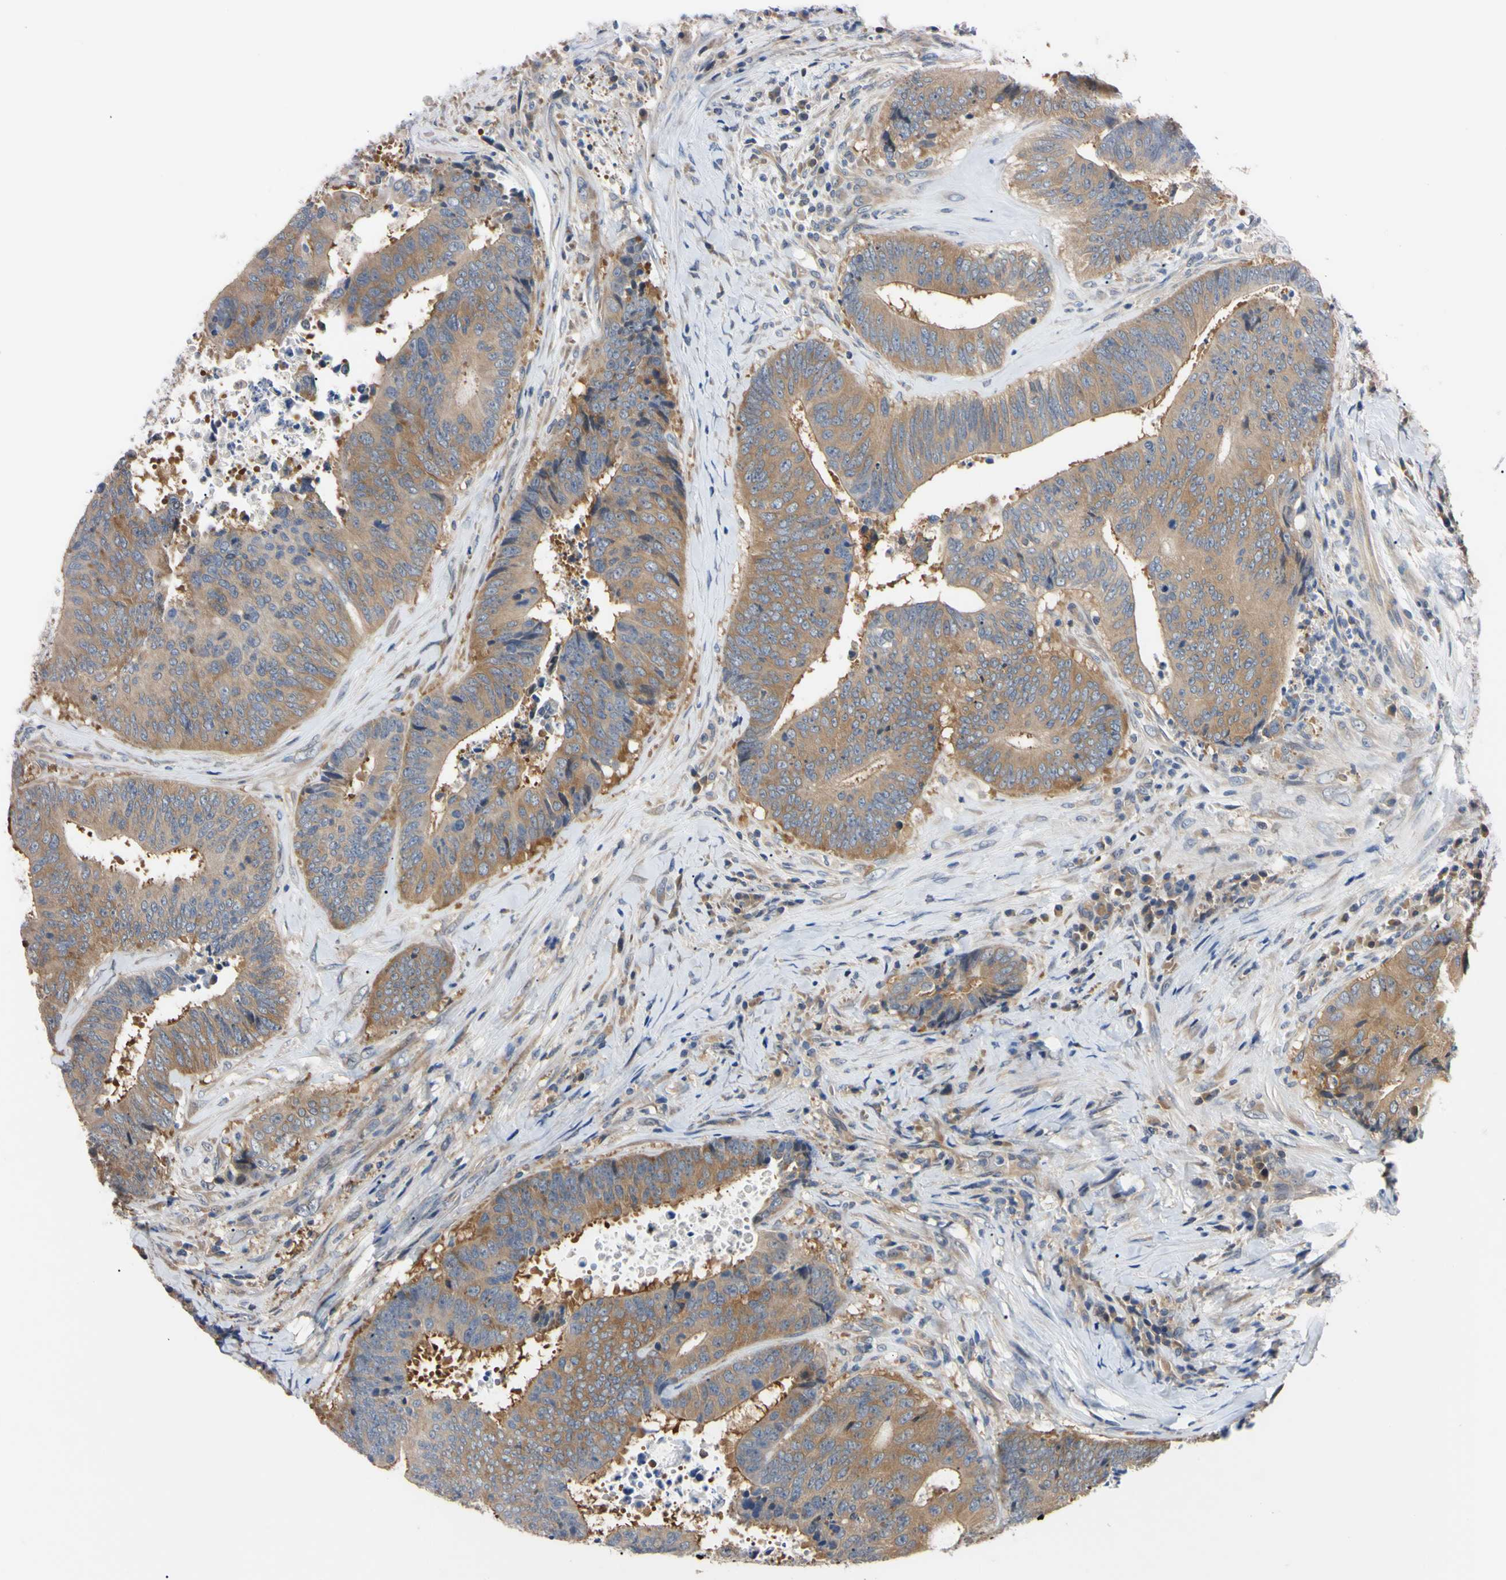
{"staining": {"intensity": "moderate", "quantity": ">75%", "location": "cytoplasmic/membranous"}, "tissue": "colorectal cancer", "cell_type": "Tumor cells", "image_type": "cancer", "snomed": [{"axis": "morphology", "description": "Adenocarcinoma, NOS"}, {"axis": "topography", "description": "Rectum"}], "caption": "Tumor cells demonstrate moderate cytoplasmic/membranous staining in approximately >75% of cells in colorectal adenocarcinoma. (brown staining indicates protein expression, while blue staining denotes nuclei).", "gene": "RARS1", "patient": {"sex": "male", "age": 72}}